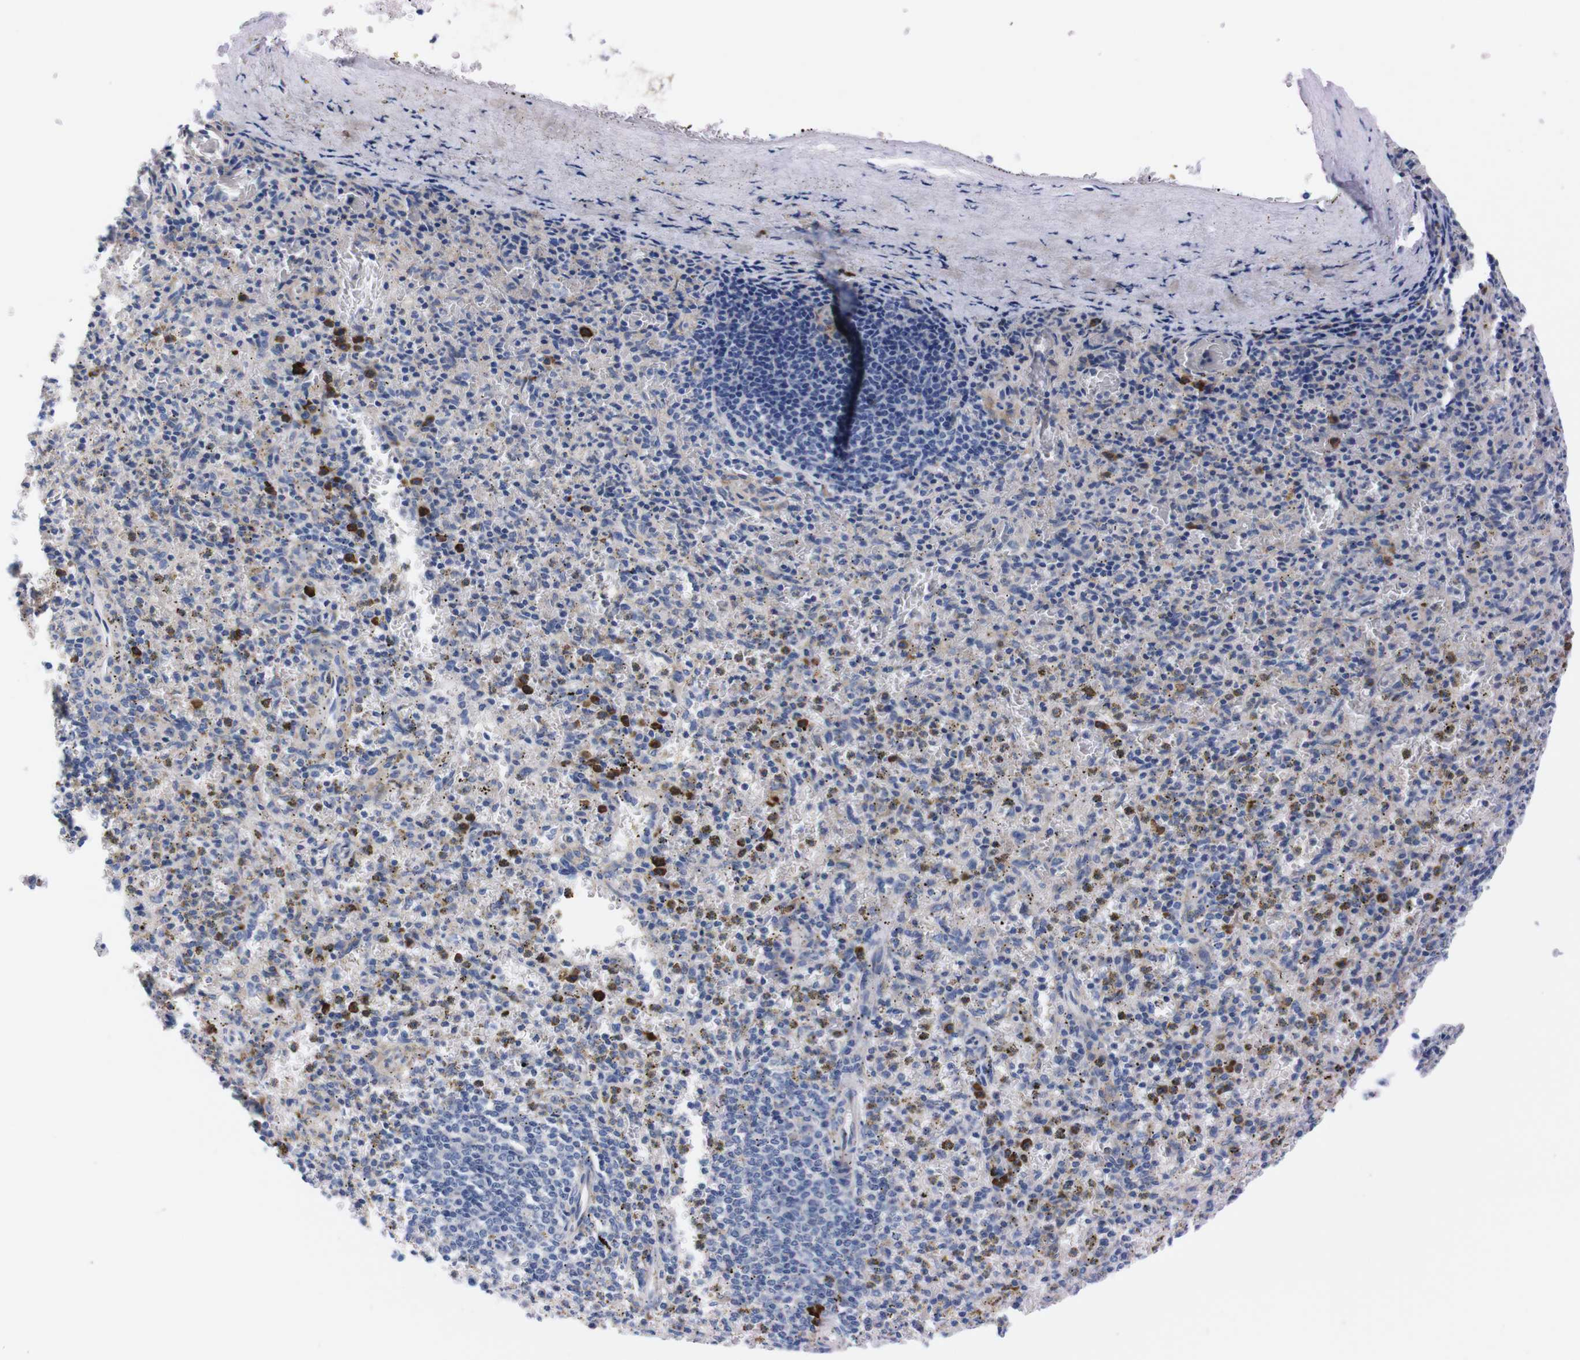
{"staining": {"intensity": "strong", "quantity": "<25%", "location": "cytoplasmic/membranous"}, "tissue": "spleen", "cell_type": "Cells in red pulp", "image_type": "normal", "snomed": [{"axis": "morphology", "description": "Normal tissue, NOS"}, {"axis": "topography", "description": "Spleen"}], "caption": "Brown immunohistochemical staining in benign human spleen displays strong cytoplasmic/membranous staining in approximately <25% of cells in red pulp.", "gene": "NEBL", "patient": {"sex": "male", "age": 72}}